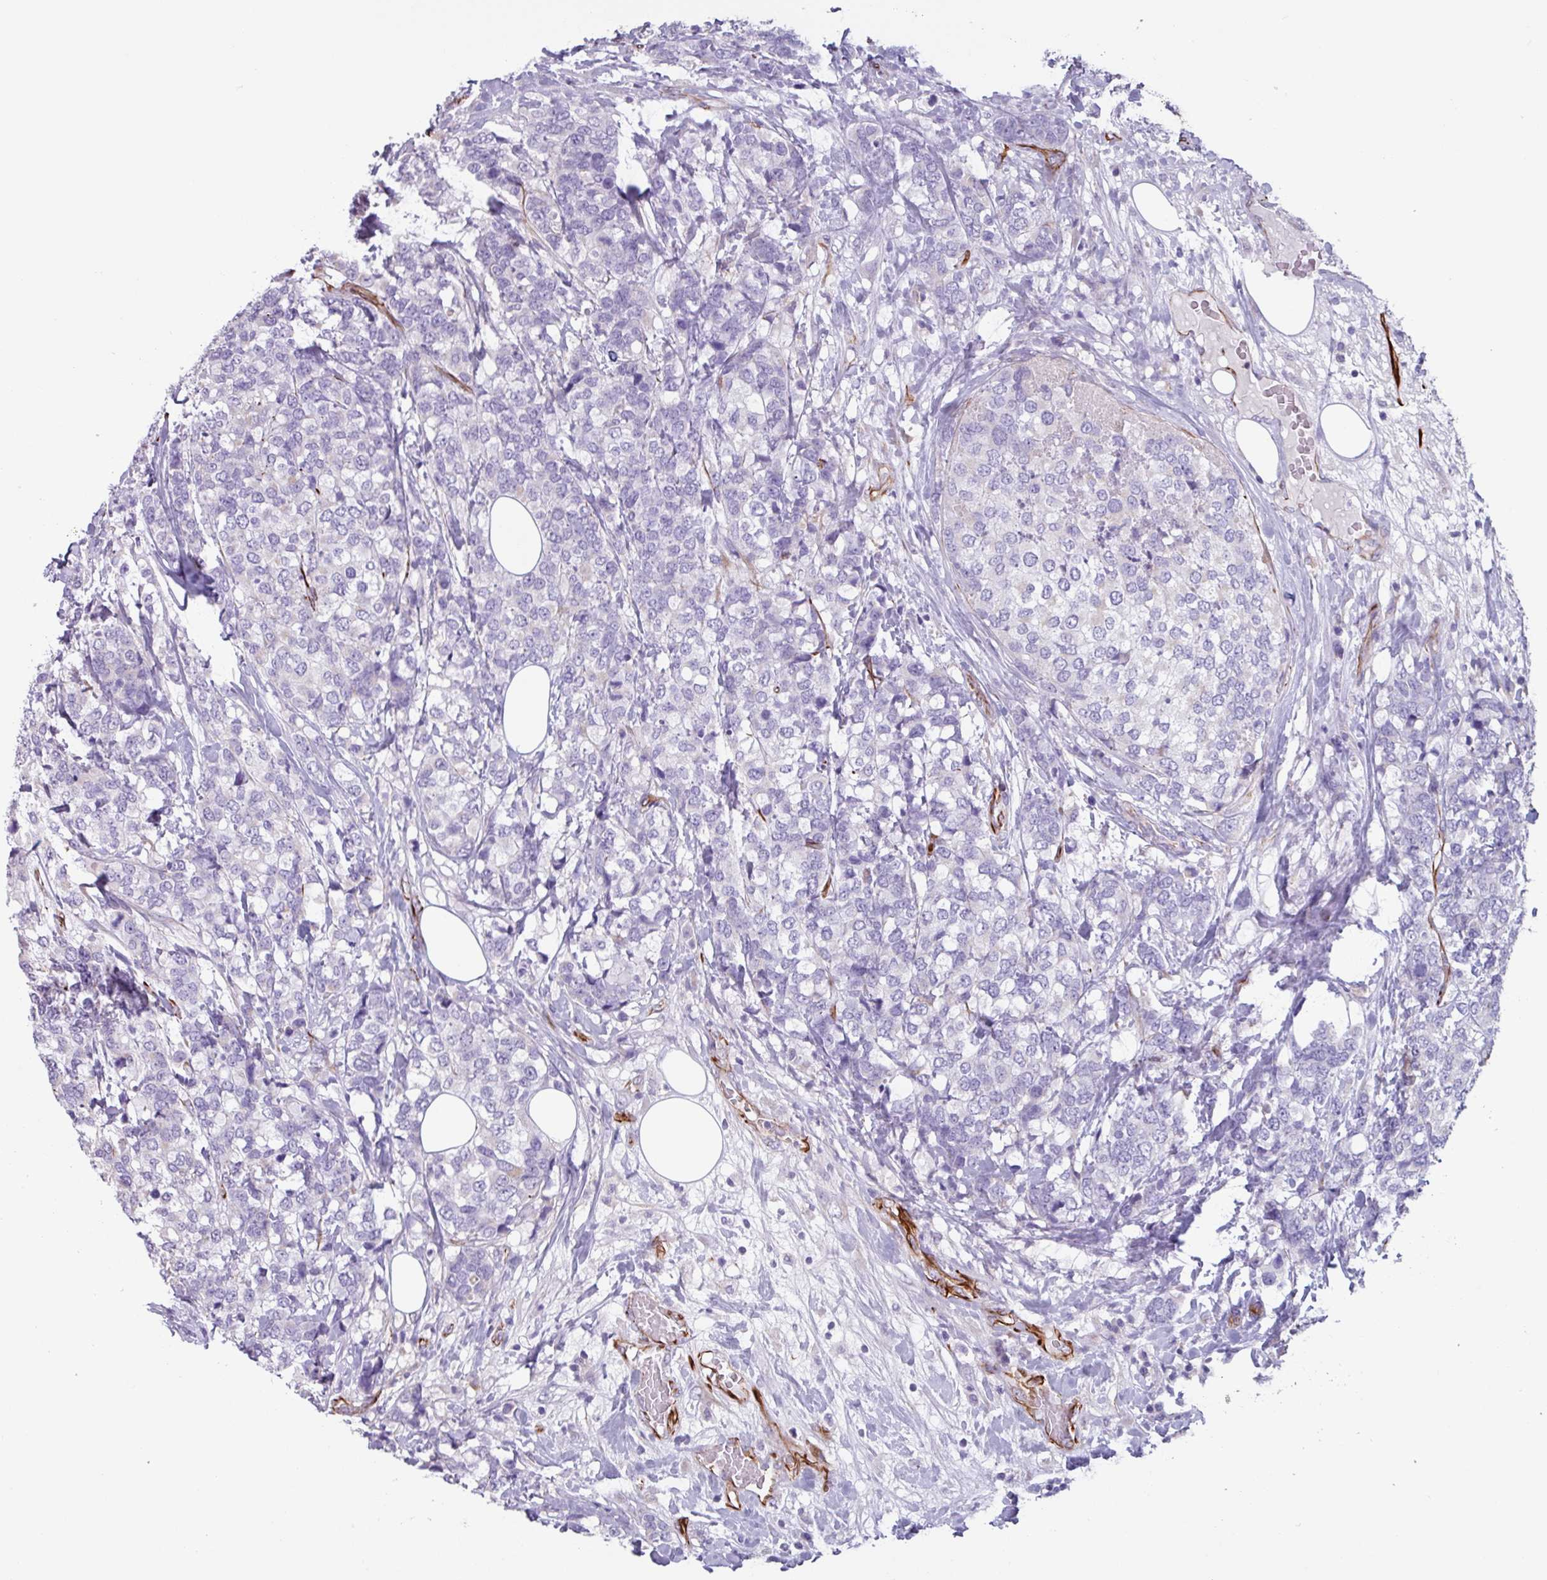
{"staining": {"intensity": "negative", "quantity": "none", "location": "none"}, "tissue": "breast cancer", "cell_type": "Tumor cells", "image_type": "cancer", "snomed": [{"axis": "morphology", "description": "Lobular carcinoma"}, {"axis": "topography", "description": "Breast"}], "caption": "A histopathology image of human breast lobular carcinoma is negative for staining in tumor cells. The staining is performed using DAB brown chromogen with nuclei counter-stained in using hematoxylin.", "gene": "BTD", "patient": {"sex": "female", "age": 59}}